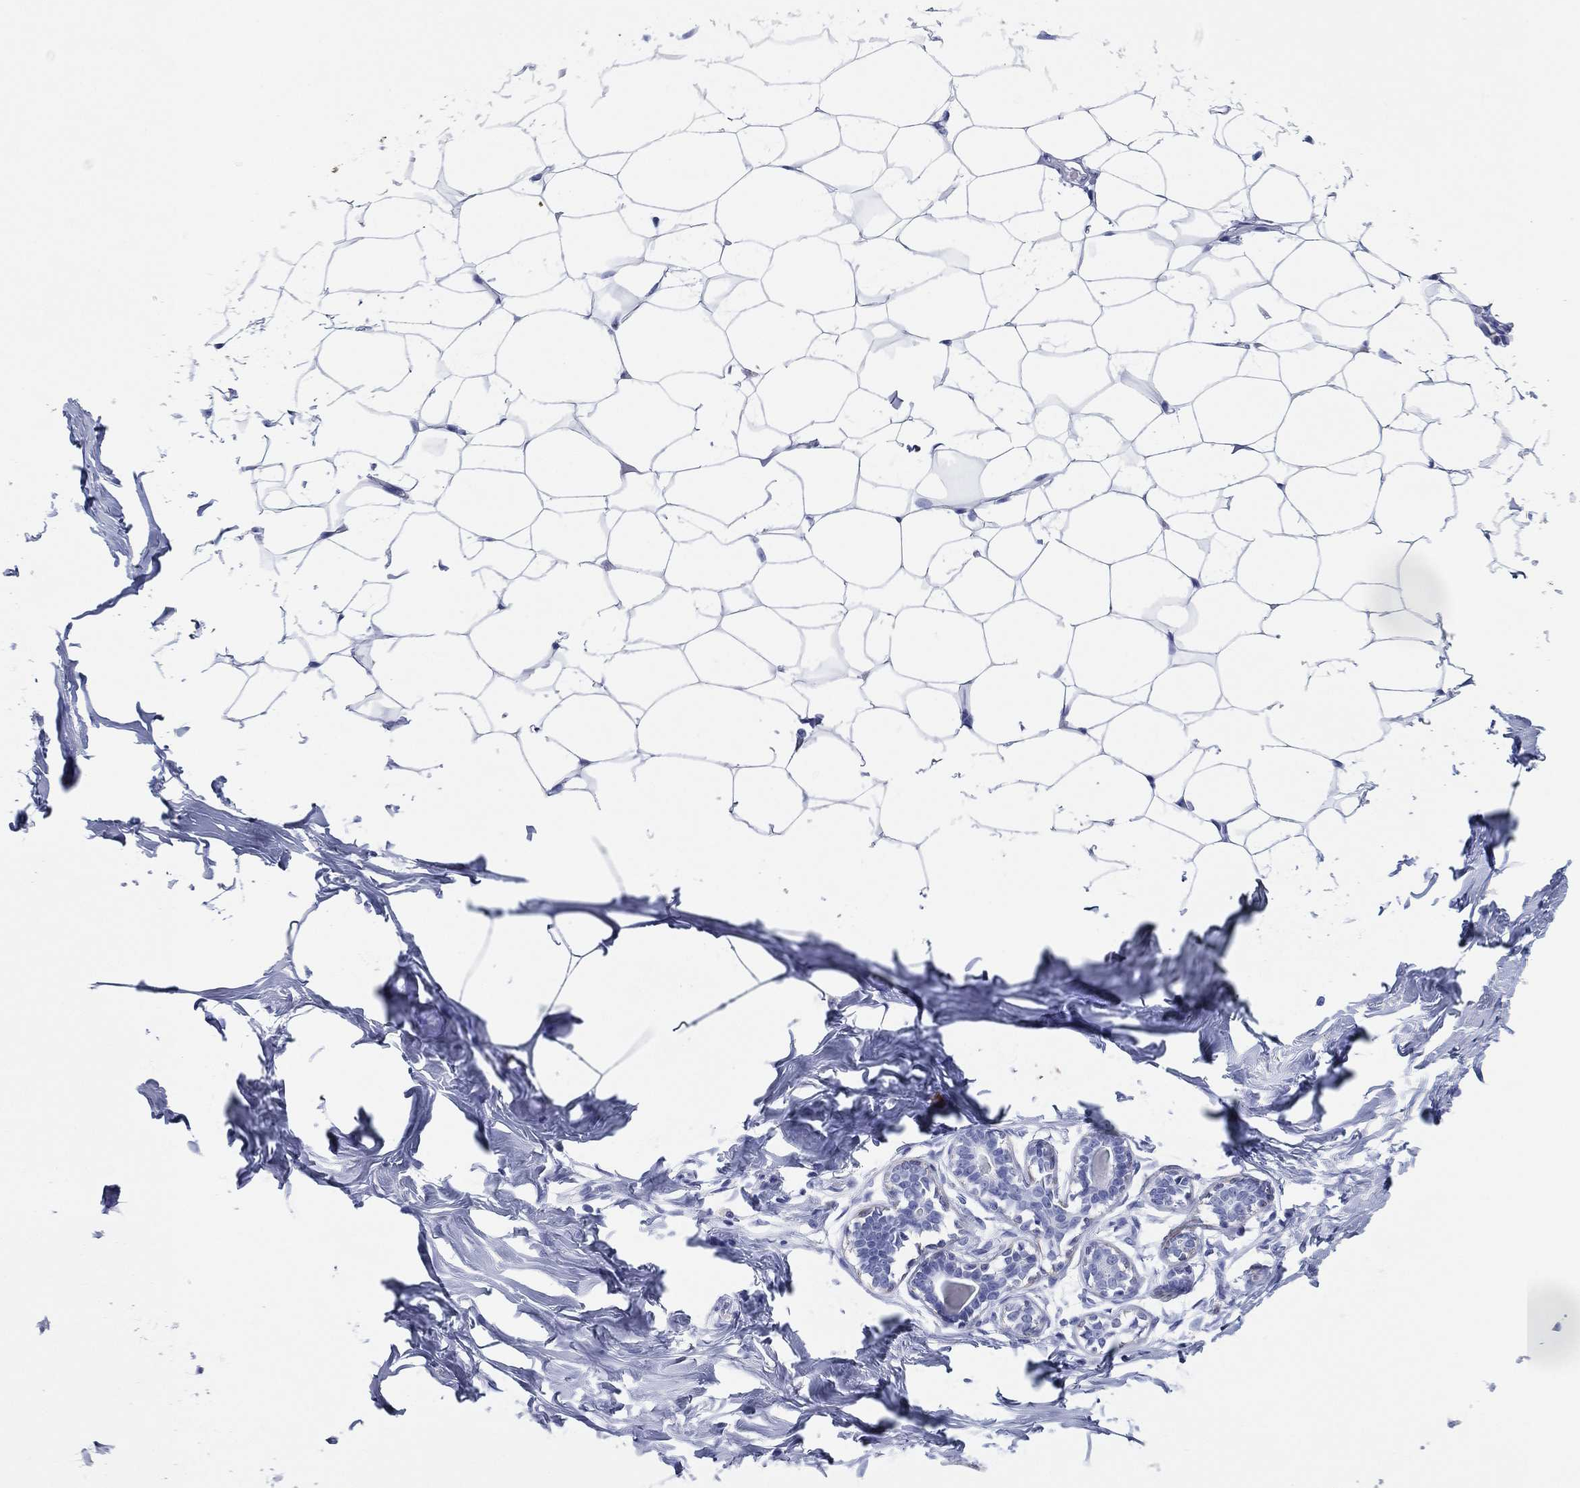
{"staining": {"intensity": "negative", "quantity": "none", "location": "none"}, "tissue": "breast", "cell_type": "Adipocytes", "image_type": "normal", "snomed": [{"axis": "morphology", "description": "Normal tissue, NOS"}, {"axis": "morphology", "description": "Lobular carcinoma, in situ"}, {"axis": "topography", "description": "Breast"}], "caption": "DAB (3,3'-diaminobenzidine) immunohistochemical staining of unremarkable breast shows no significant expression in adipocytes. (Immunohistochemistry (ihc), brightfield microscopy, high magnification).", "gene": "CD79A", "patient": {"sex": "female", "age": 35}}